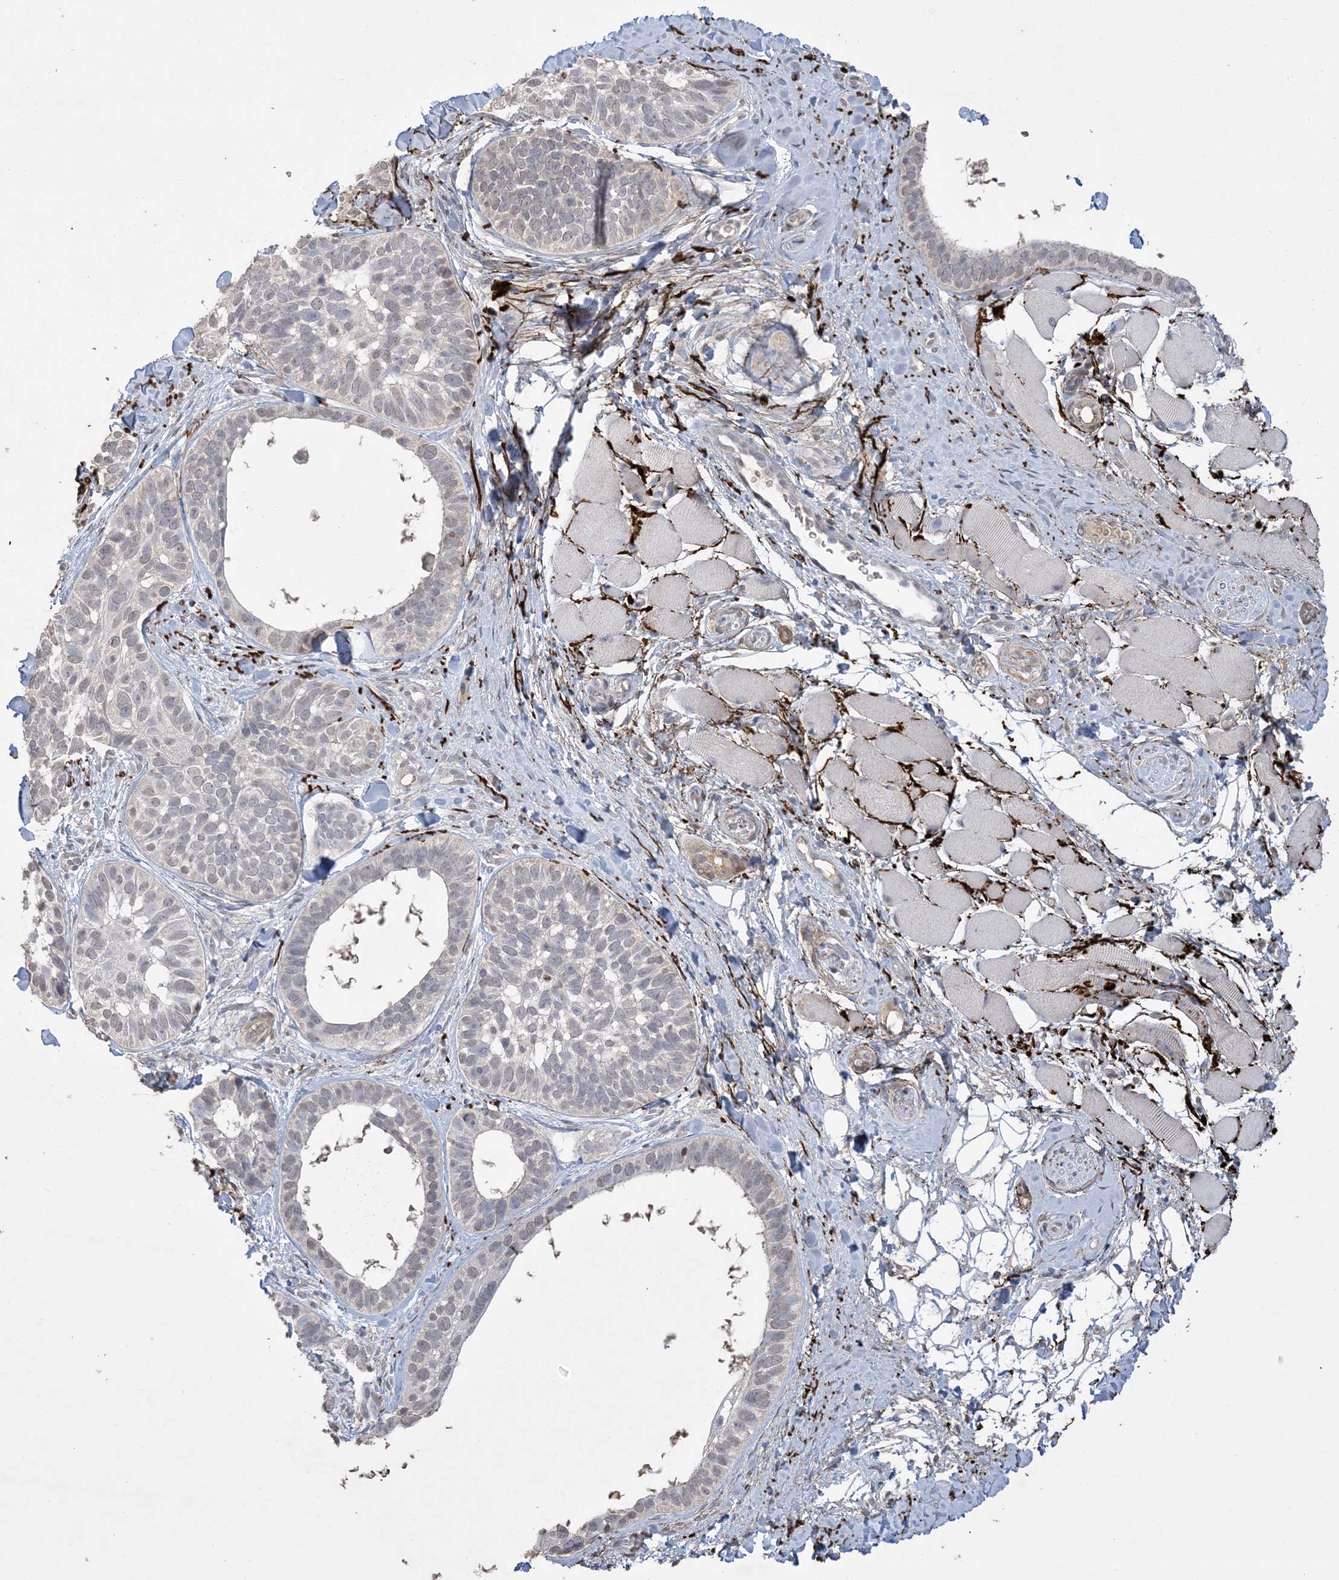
{"staining": {"intensity": "negative", "quantity": "none", "location": "none"}, "tissue": "skin cancer", "cell_type": "Tumor cells", "image_type": "cancer", "snomed": [{"axis": "morphology", "description": "Basal cell carcinoma"}, {"axis": "topography", "description": "Skin"}], "caption": "The micrograph exhibits no staining of tumor cells in basal cell carcinoma (skin).", "gene": "XRN1", "patient": {"sex": "male", "age": 62}}